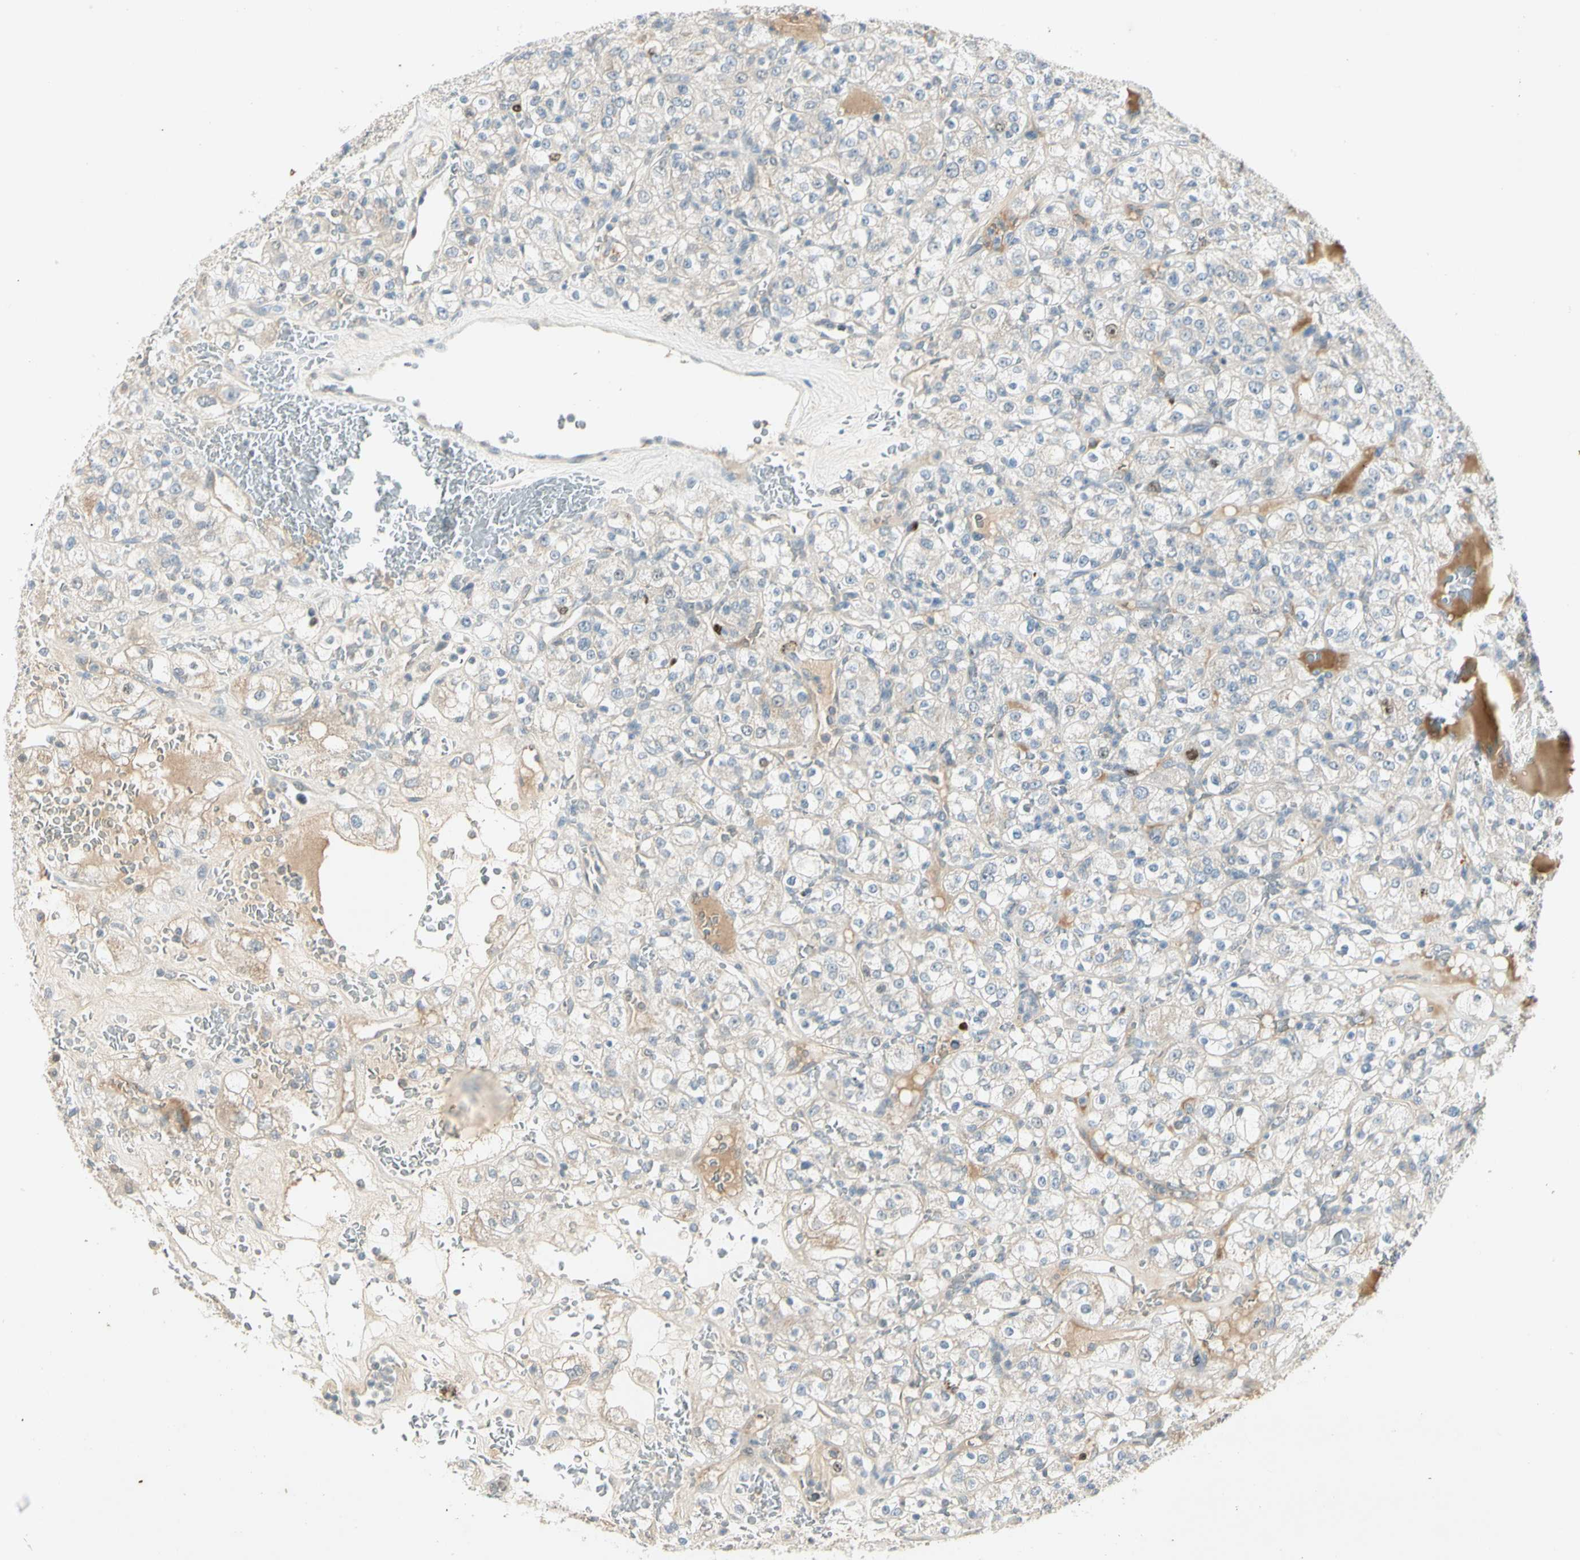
{"staining": {"intensity": "negative", "quantity": "none", "location": "none"}, "tissue": "renal cancer", "cell_type": "Tumor cells", "image_type": "cancer", "snomed": [{"axis": "morphology", "description": "Normal tissue, NOS"}, {"axis": "morphology", "description": "Adenocarcinoma, NOS"}, {"axis": "topography", "description": "Kidney"}], "caption": "An image of renal cancer (adenocarcinoma) stained for a protein demonstrates no brown staining in tumor cells. The staining is performed using DAB brown chromogen with nuclei counter-stained in using hematoxylin.", "gene": "PITX1", "patient": {"sex": "female", "age": 72}}